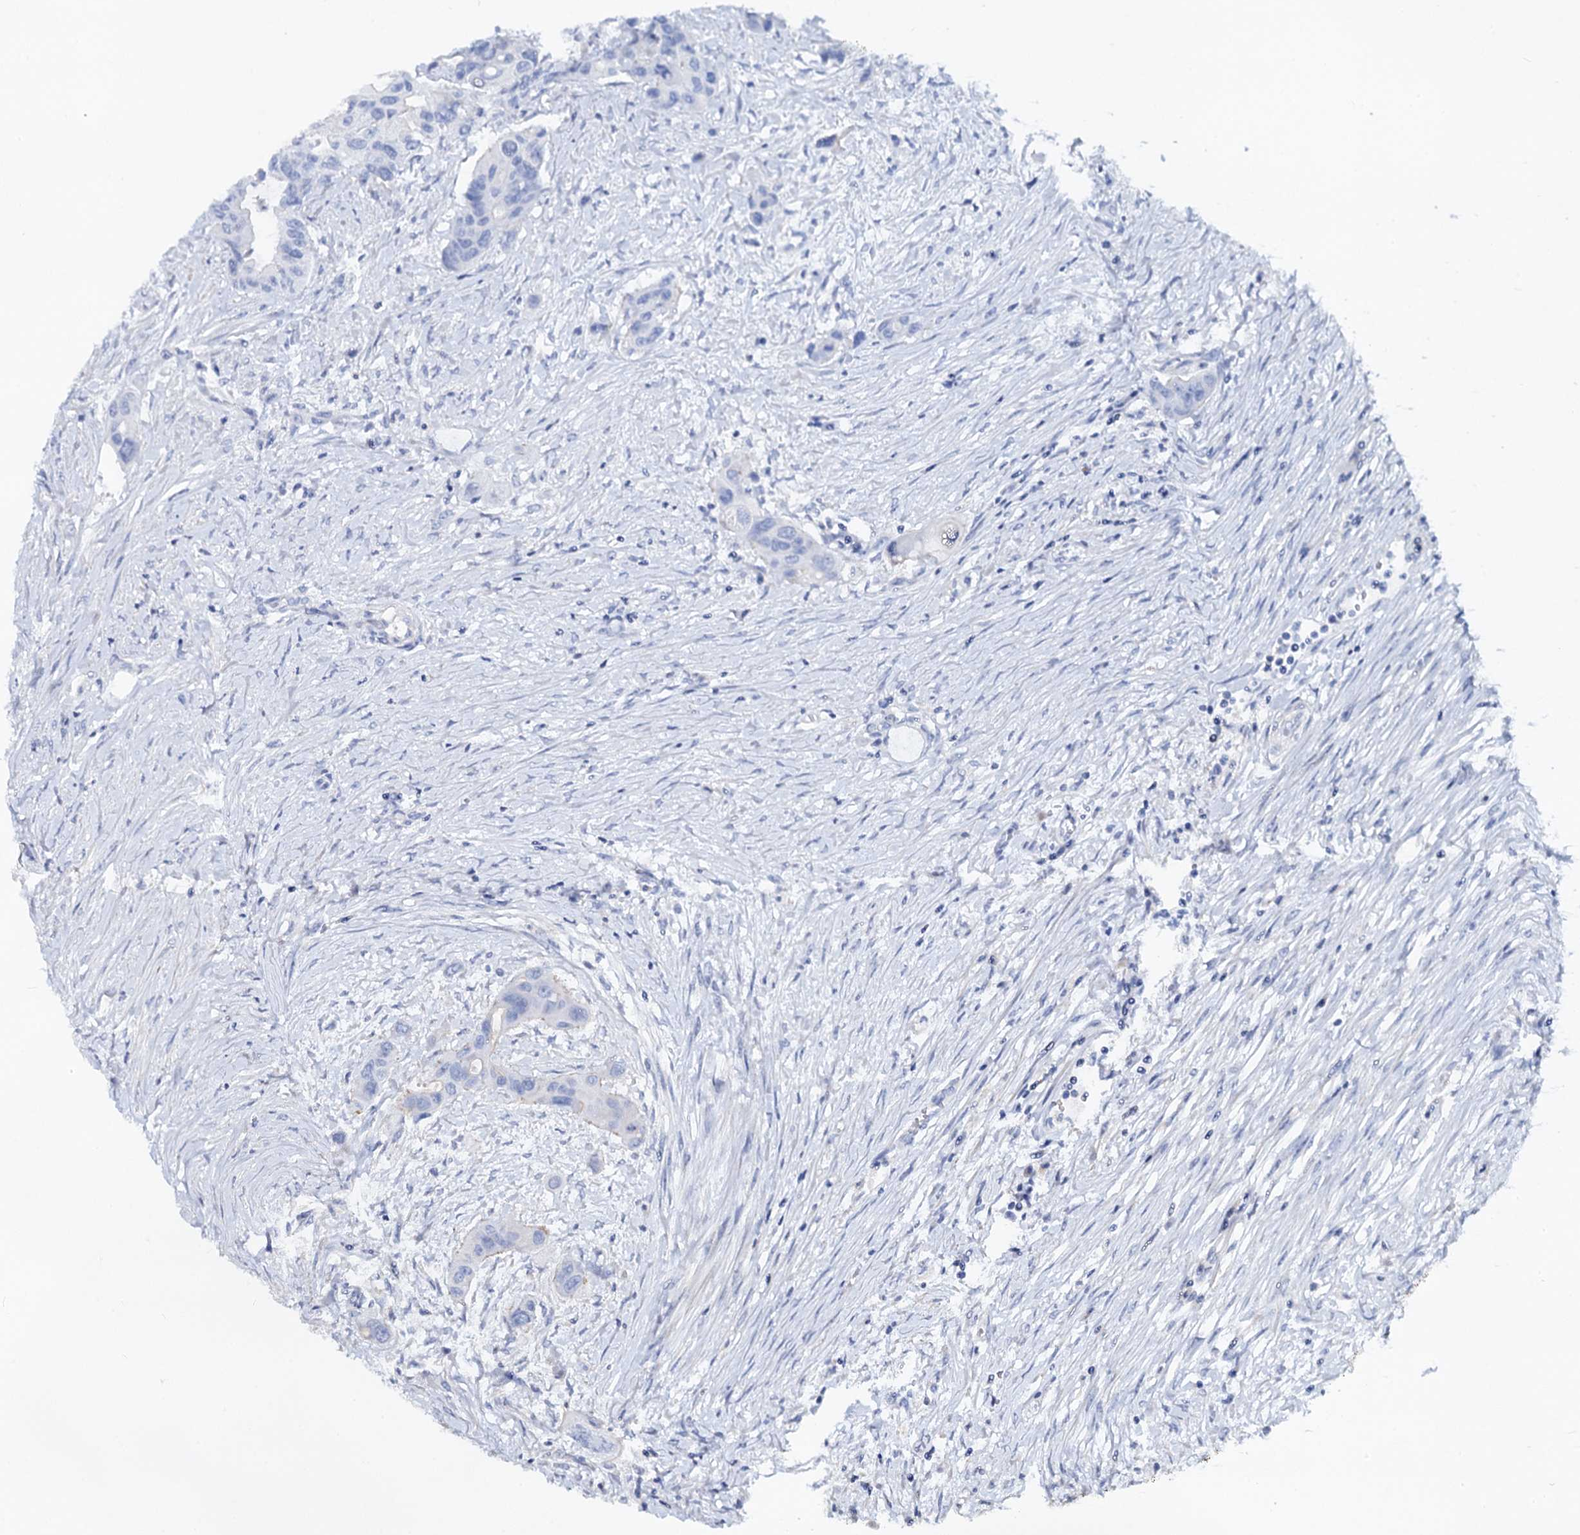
{"staining": {"intensity": "negative", "quantity": "none", "location": "none"}, "tissue": "colorectal cancer", "cell_type": "Tumor cells", "image_type": "cancer", "snomed": [{"axis": "morphology", "description": "Adenocarcinoma, NOS"}, {"axis": "topography", "description": "Colon"}], "caption": "Protein analysis of colorectal cancer displays no significant positivity in tumor cells. Brightfield microscopy of immunohistochemistry (IHC) stained with DAB (3,3'-diaminobenzidine) (brown) and hematoxylin (blue), captured at high magnification.", "gene": "RBP3", "patient": {"sex": "male", "age": 77}}